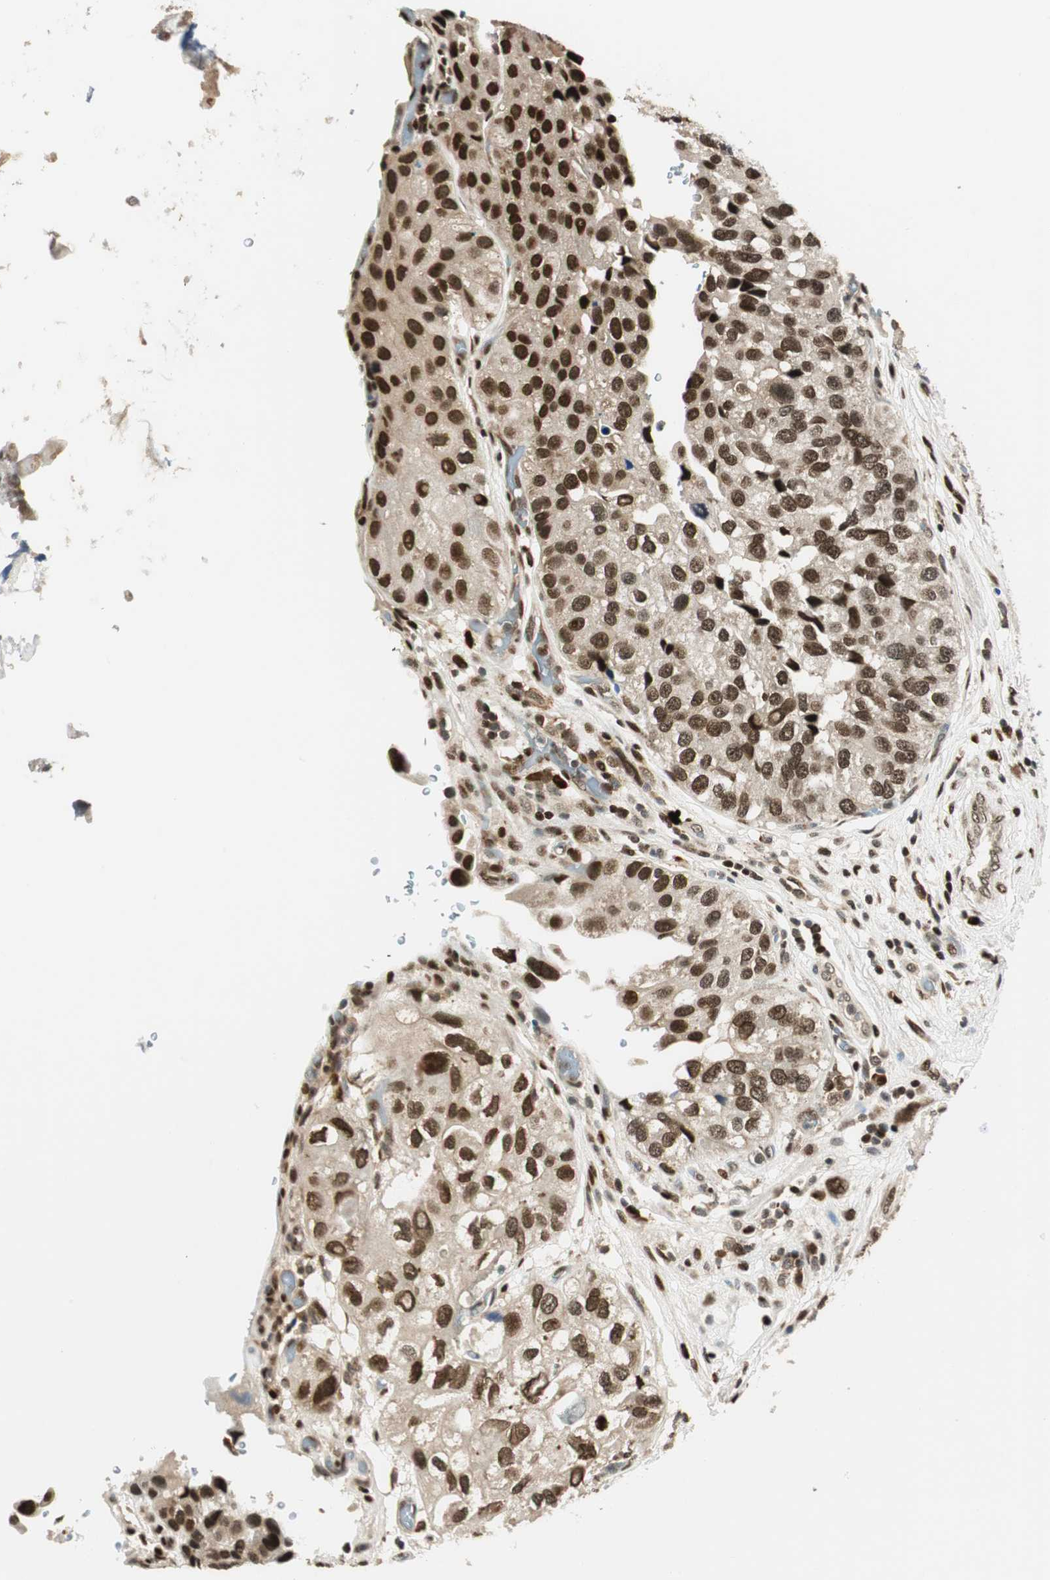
{"staining": {"intensity": "strong", "quantity": ">75%", "location": "nuclear"}, "tissue": "urothelial cancer", "cell_type": "Tumor cells", "image_type": "cancer", "snomed": [{"axis": "morphology", "description": "Urothelial carcinoma, High grade"}, {"axis": "topography", "description": "Urinary bladder"}], "caption": "Tumor cells display strong nuclear expression in about >75% of cells in urothelial carcinoma (high-grade). (Stains: DAB (3,3'-diaminobenzidine) in brown, nuclei in blue, Microscopy: brightfield microscopy at high magnification).", "gene": "RING1", "patient": {"sex": "female", "age": 64}}